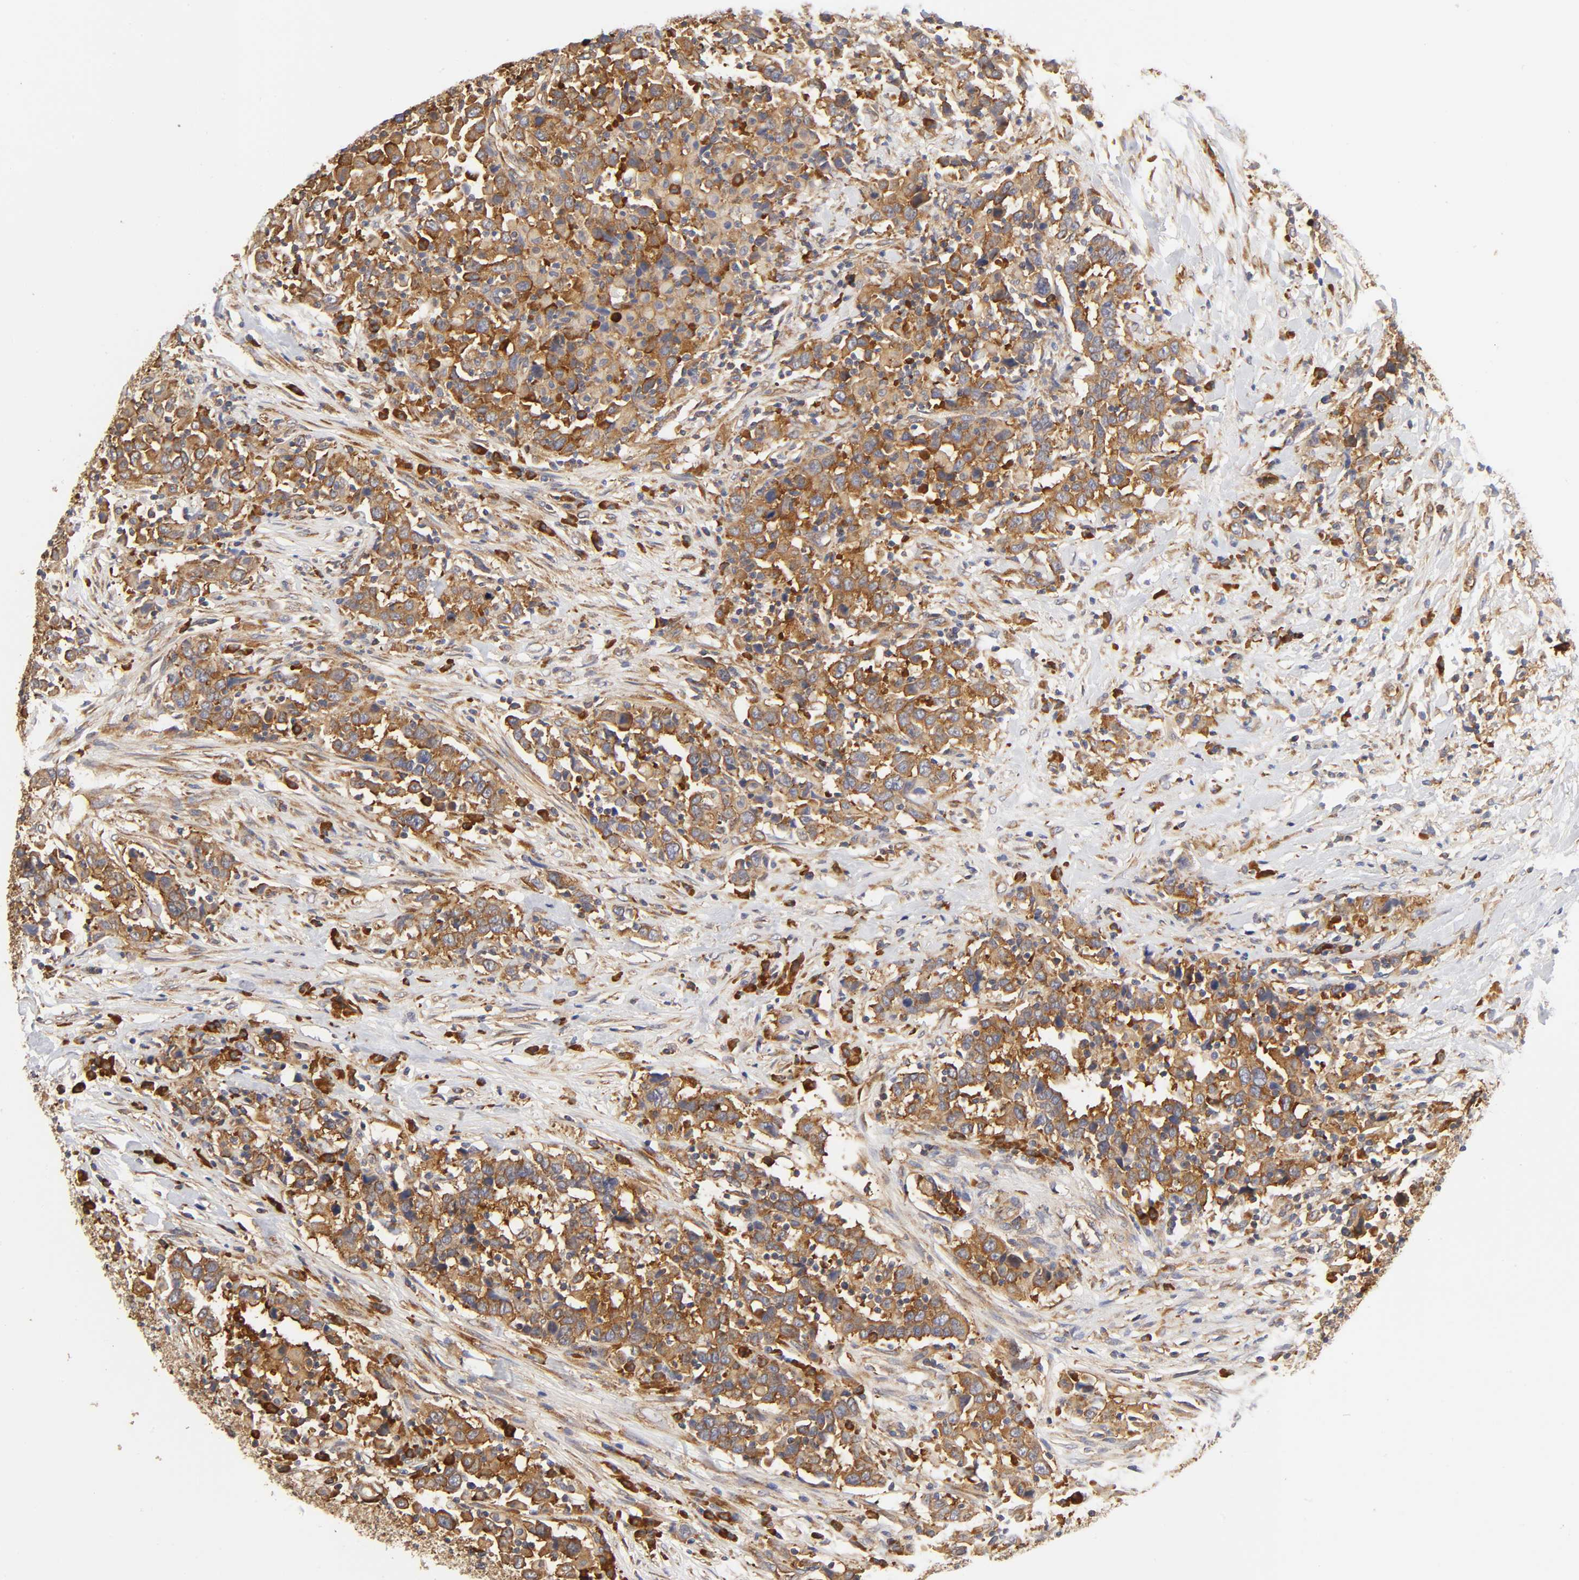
{"staining": {"intensity": "strong", "quantity": ">75%", "location": "cytoplasmic/membranous"}, "tissue": "urothelial cancer", "cell_type": "Tumor cells", "image_type": "cancer", "snomed": [{"axis": "morphology", "description": "Urothelial carcinoma, High grade"}, {"axis": "topography", "description": "Urinary bladder"}], "caption": "Protein analysis of urothelial carcinoma (high-grade) tissue displays strong cytoplasmic/membranous positivity in approximately >75% of tumor cells. (IHC, brightfield microscopy, high magnification).", "gene": "RPL14", "patient": {"sex": "male", "age": 61}}